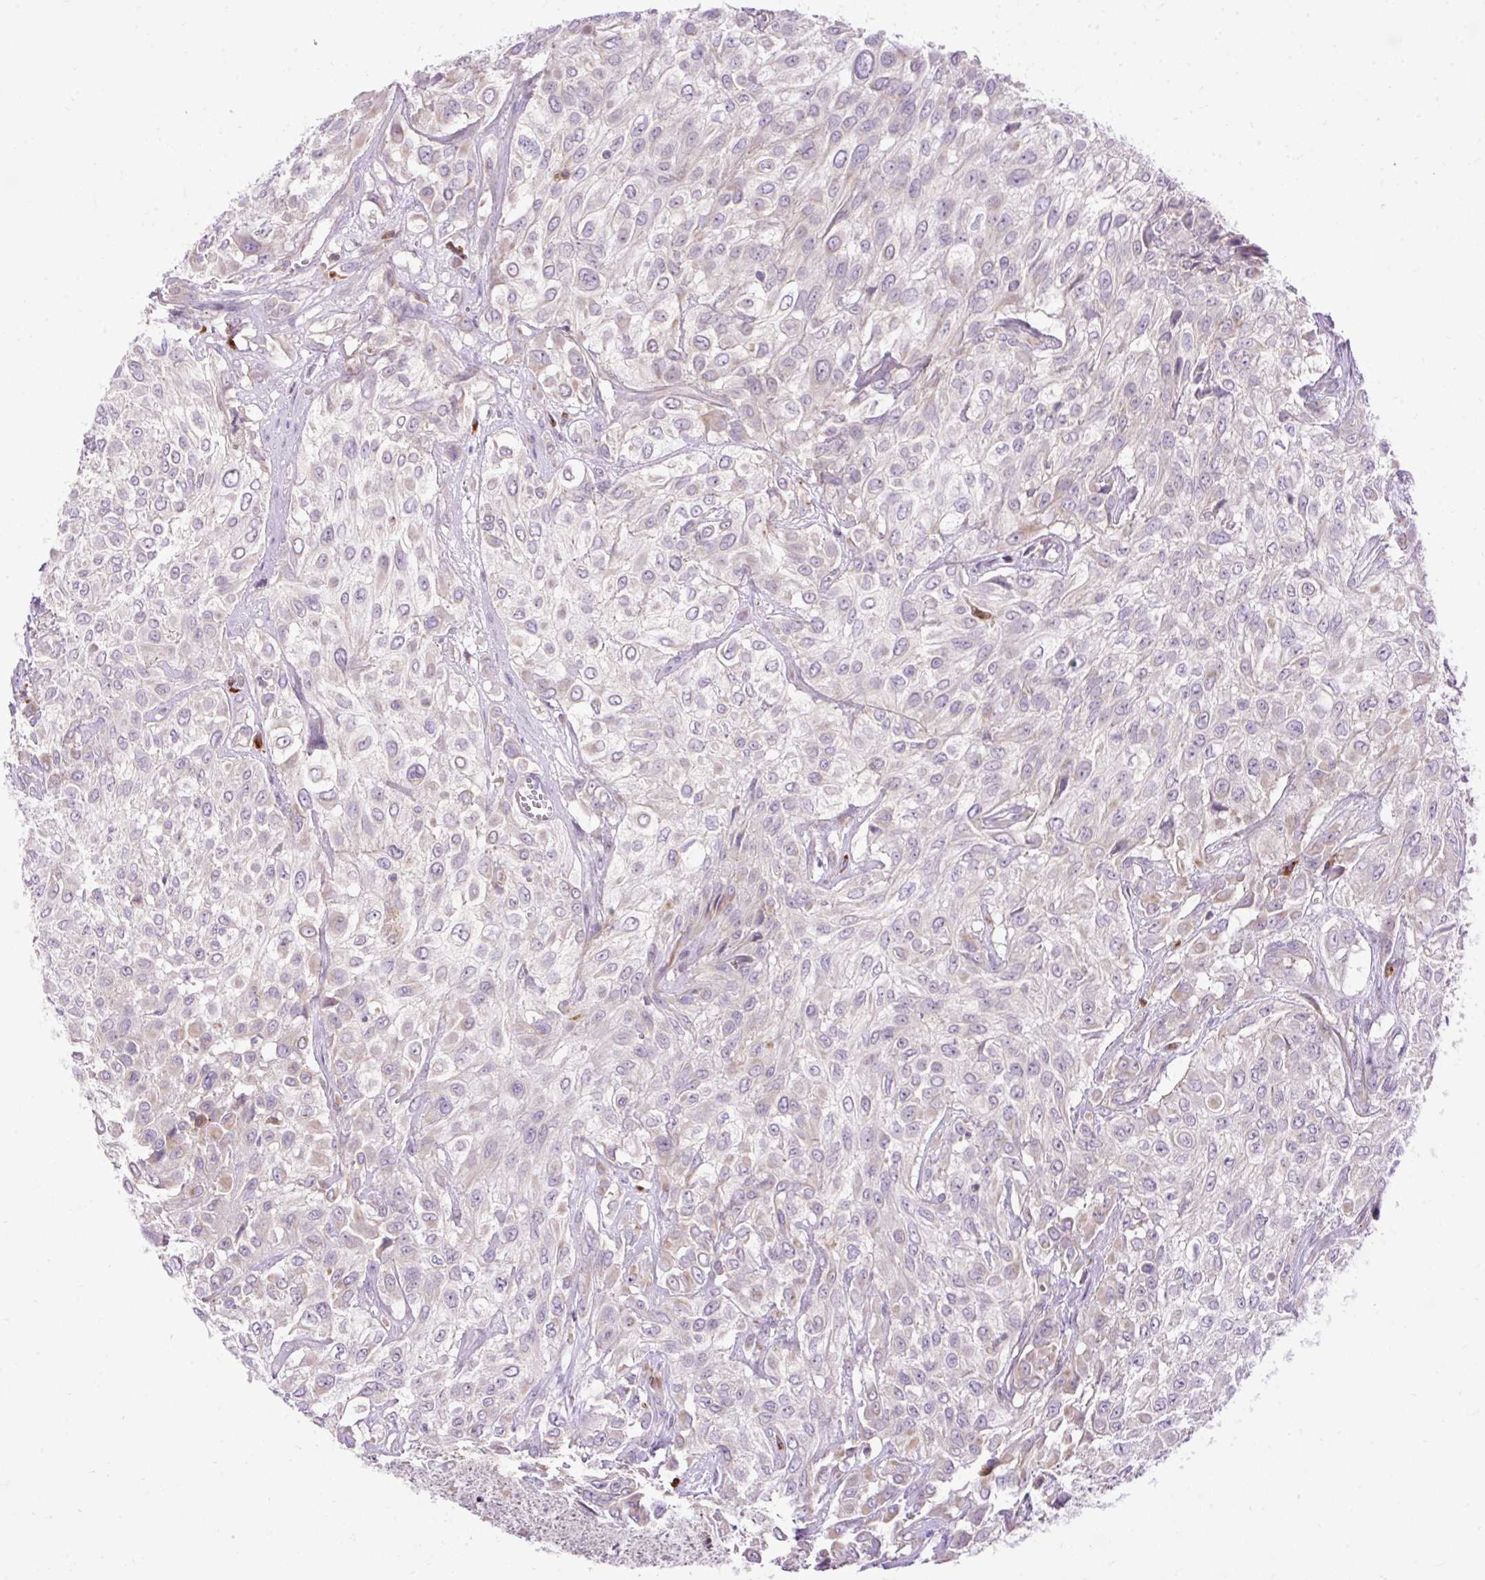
{"staining": {"intensity": "negative", "quantity": "none", "location": "none"}, "tissue": "urothelial cancer", "cell_type": "Tumor cells", "image_type": "cancer", "snomed": [{"axis": "morphology", "description": "Urothelial carcinoma, High grade"}, {"axis": "topography", "description": "Urinary bladder"}], "caption": "The micrograph exhibits no staining of tumor cells in urothelial cancer. (IHC, brightfield microscopy, high magnification).", "gene": "HEXB", "patient": {"sex": "male", "age": 57}}